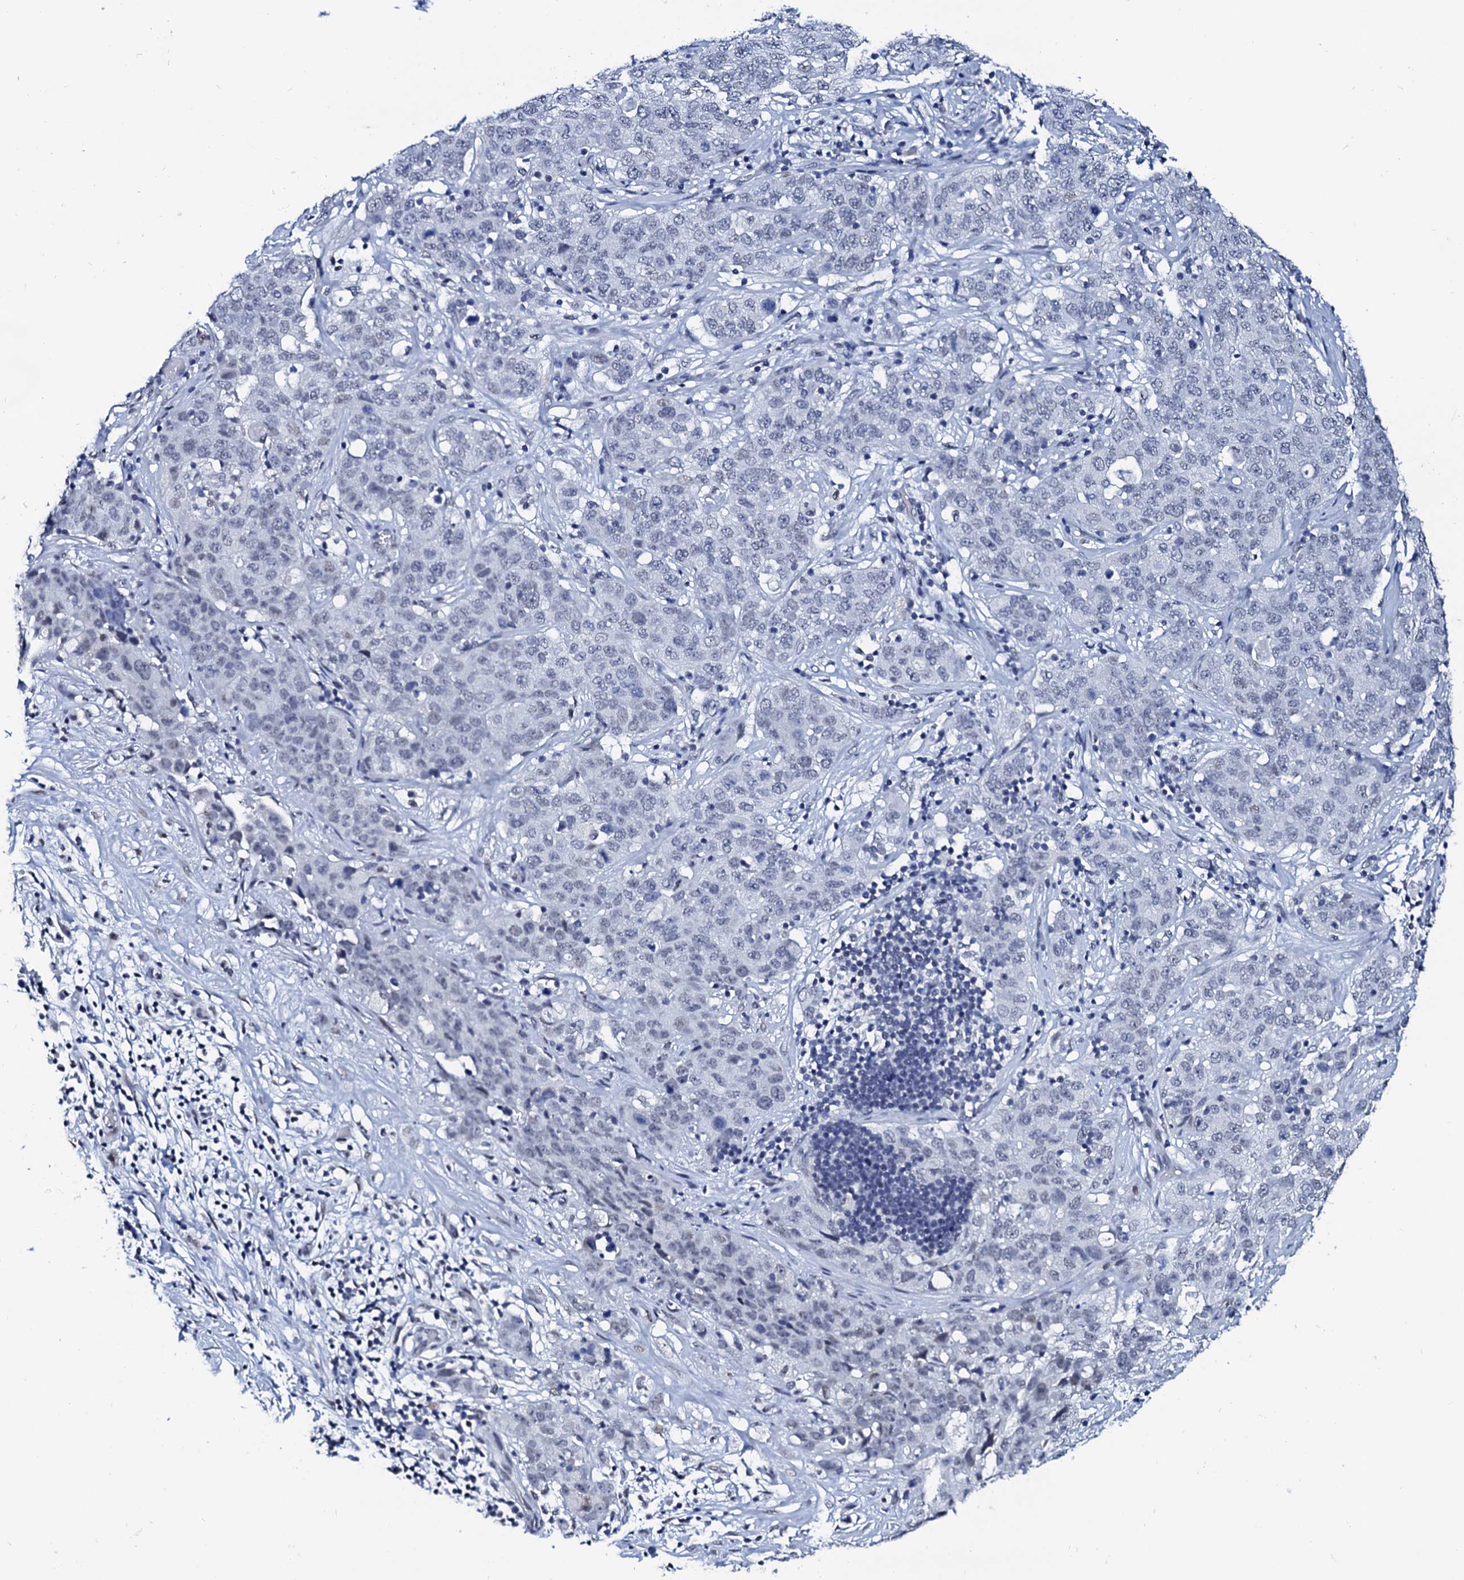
{"staining": {"intensity": "negative", "quantity": "none", "location": "none"}, "tissue": "stomach cancer", "cell_type": "Tumor cells", "image_type": "cancer", "snomed": [{"axis": "morphology", "description": "Normal tissue, NOS"}, {"axis": "morphology", "description": "Adenocarcinoma, NOS"}, {"axis": "topography", "description": "Lymph node"}, {"axis": "topography", "description": "Stomach"}], "caption": "This image is of stomach cancer stained with IHC to label a protein in brown with the nuclei are counter-stained blue. There is no positivity in tumor cells. (DAB (3,3'-diaminobenzidine) immunohistochemistry, high magnification).", "gene": "SPATA19", "patient": {"sex": "male", "age": 48}}